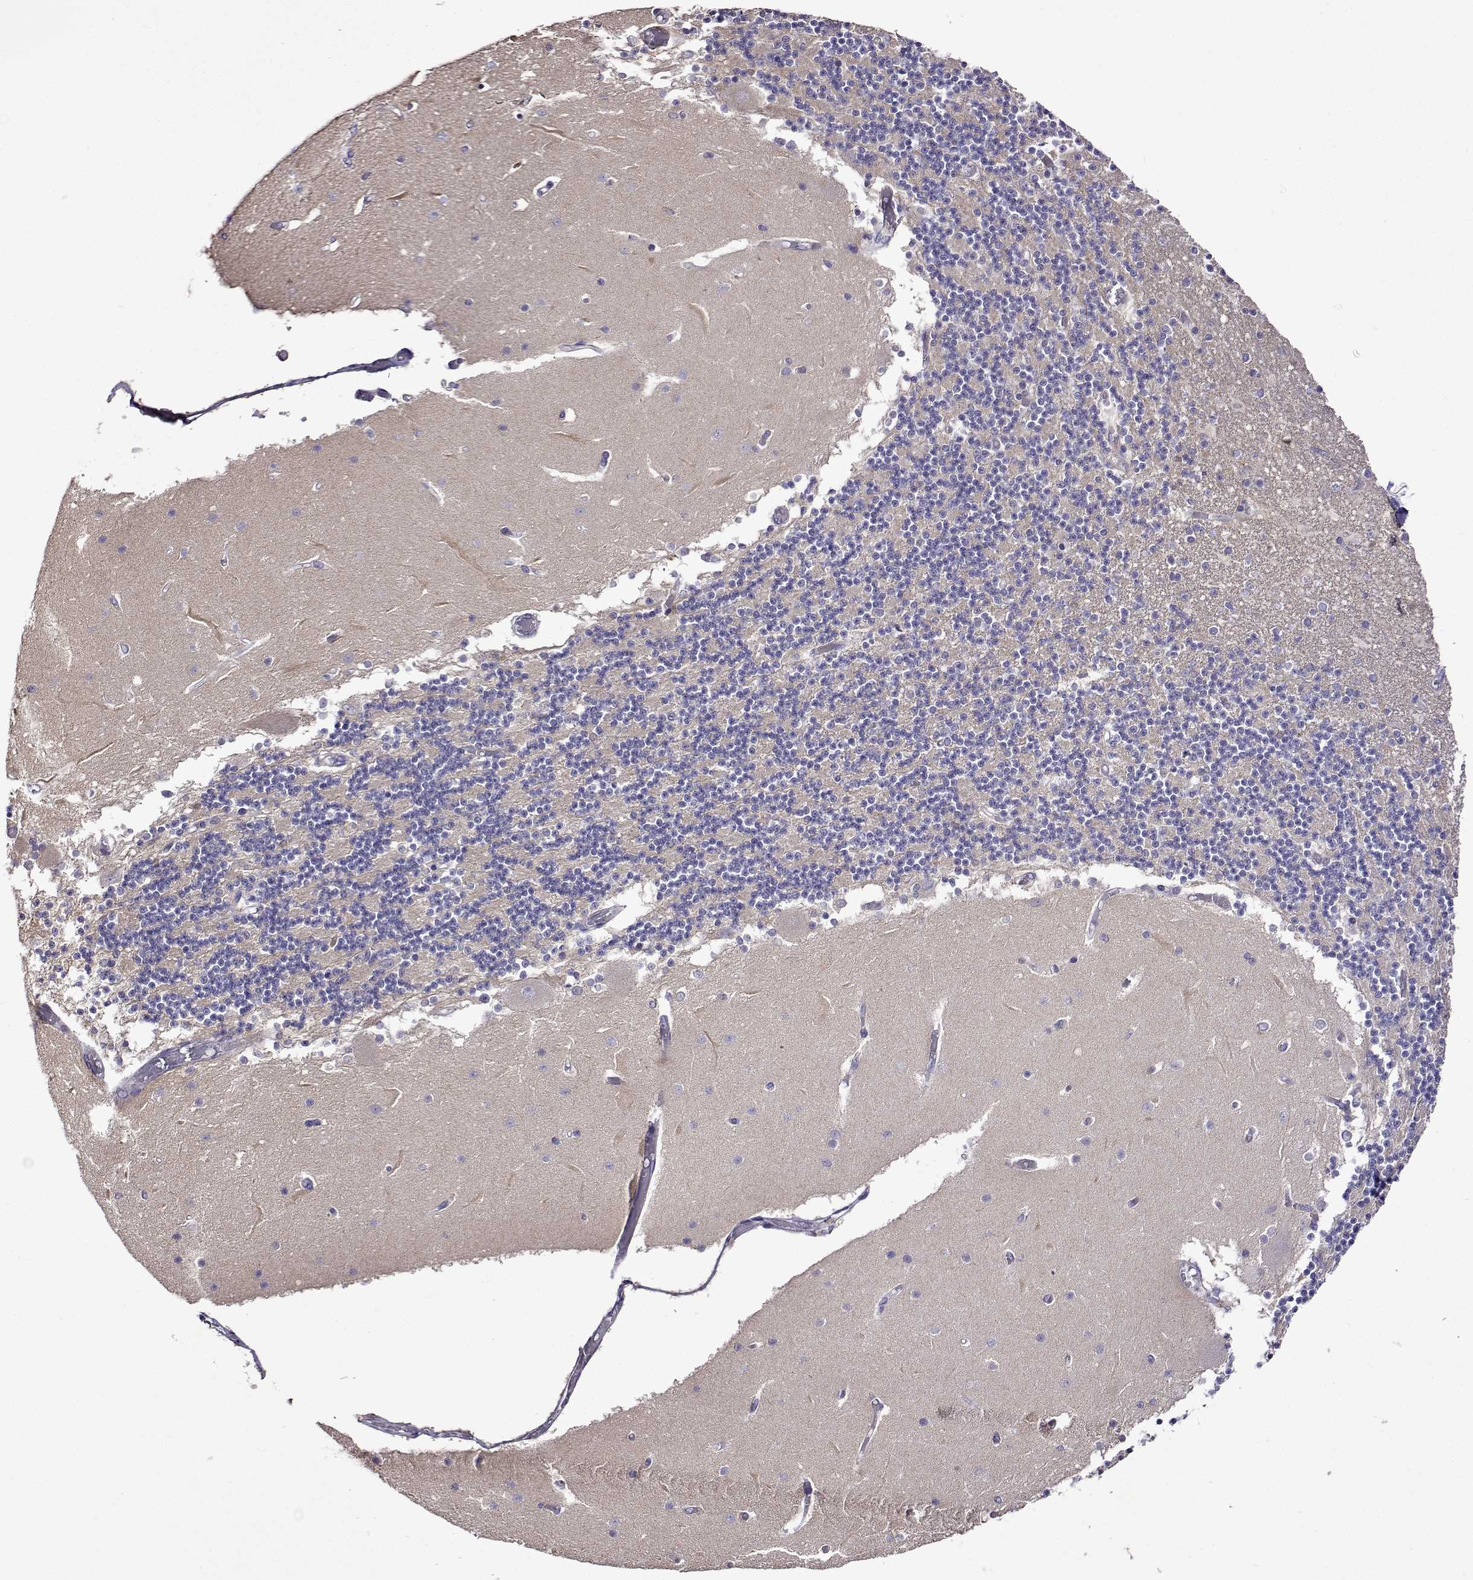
{"staining": {"intensity": "negative", "quantity": "none", "location": "none"}, "tissue": "cerebellum", "cell_type": "Cells in granular layer", "image_type": "normal", "snomed": [{"axis": "morphology", "description": "Normal tissue, NOS"}, {"axis": "topography", "description": "Cerebellum"}], "caption": "IHC of benign cerebellum displays no expression in cells in granular layer.", "gene": "SULT2A1", "patient": {"sex": "female", "age": 28}}